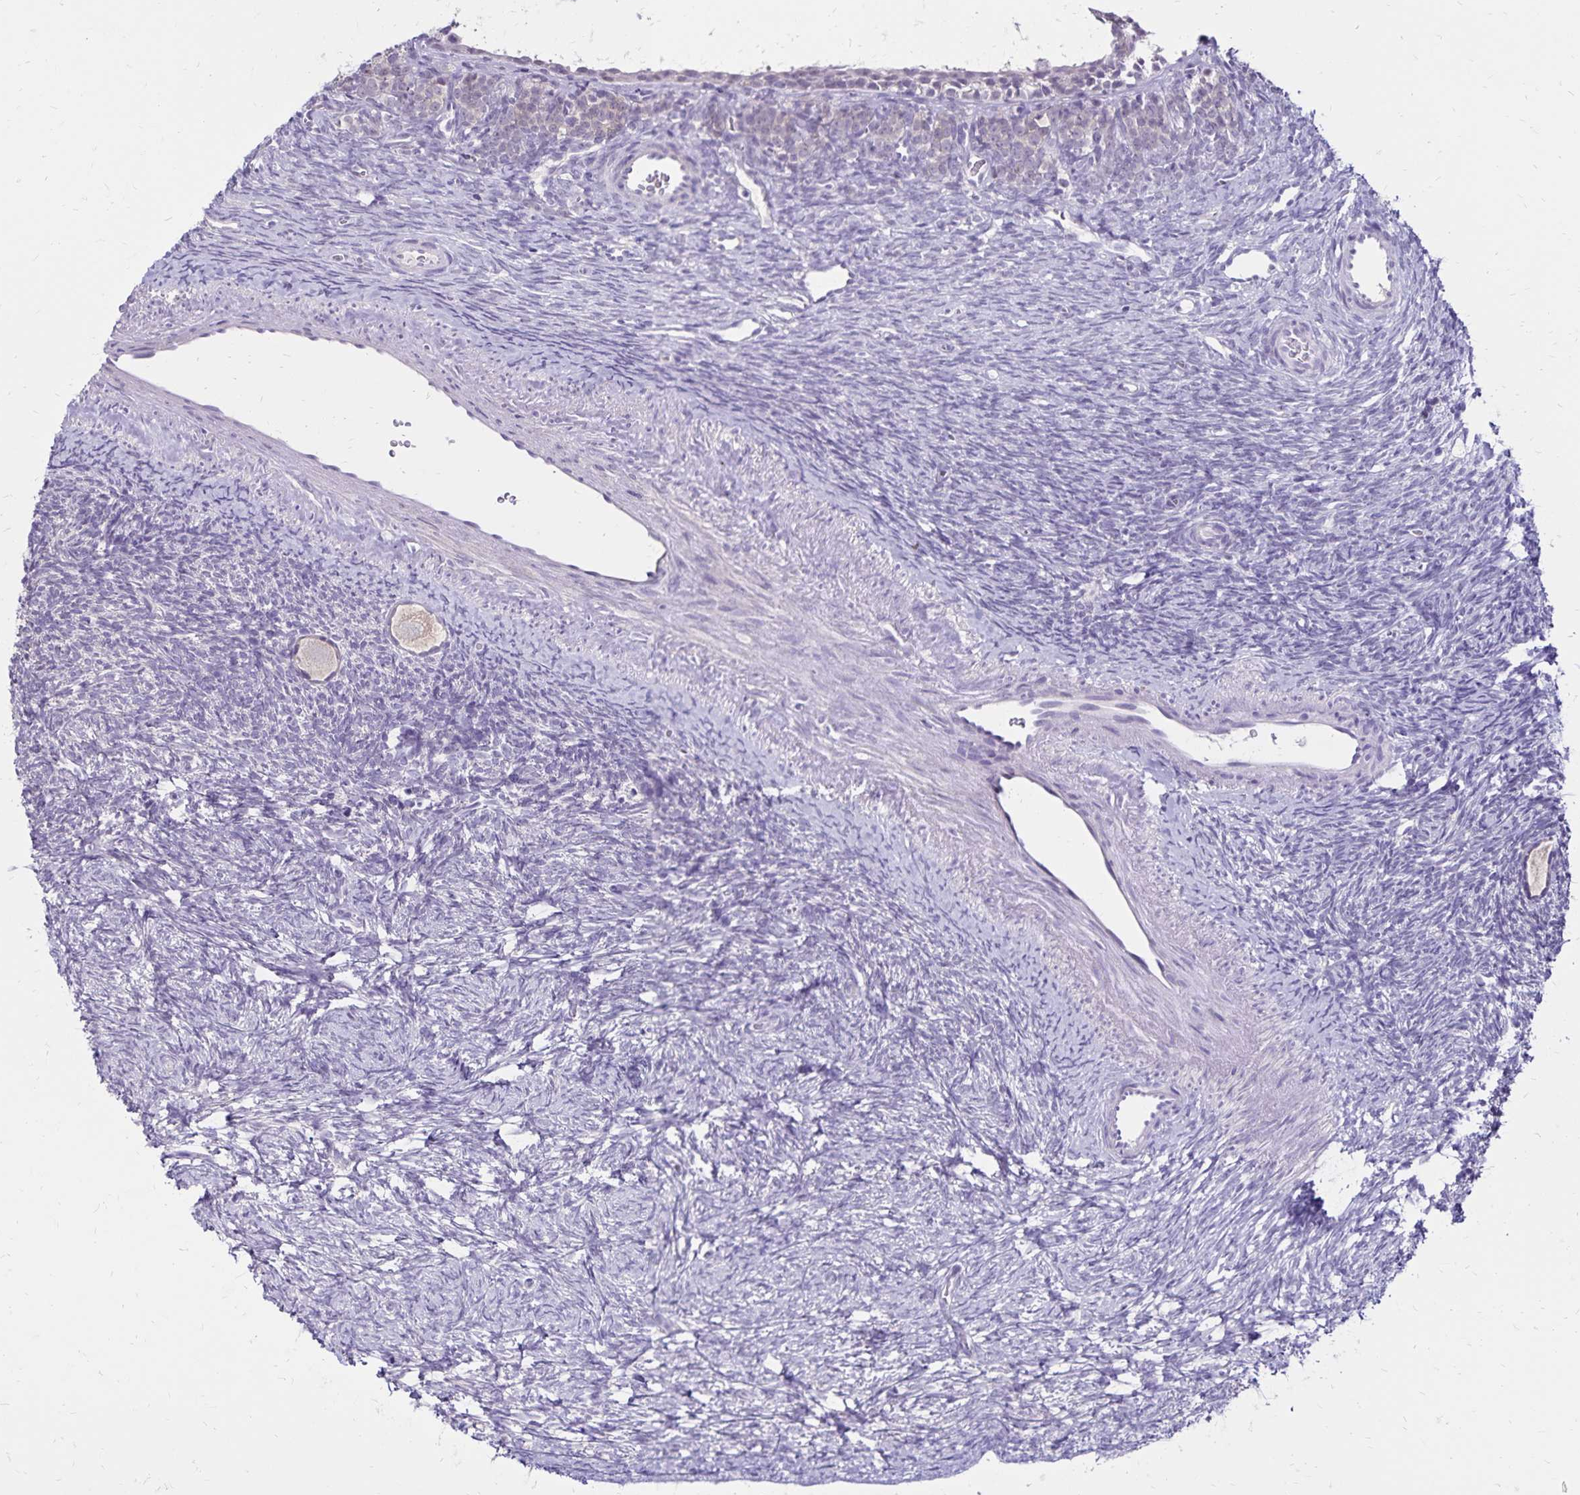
{"staining": {"intensity": "weak", "quantity": "<25%", "location": "cytoplasmic/membranous"}, "tissue": "ovary", "cell_type": "Follicle cells", "image_type": "normal", "snomed": [{"axis": "morphology", "description": "Normal tissue, NOS"}, {"axis": "topography", "description": "Ovary"}], "caption": "Immunohistochemistry of unremarkable human ovary demonstrates no expression in follicle cells.", "gene": "SH3GL3", "patient": {"sex": "female", "age": 34}}